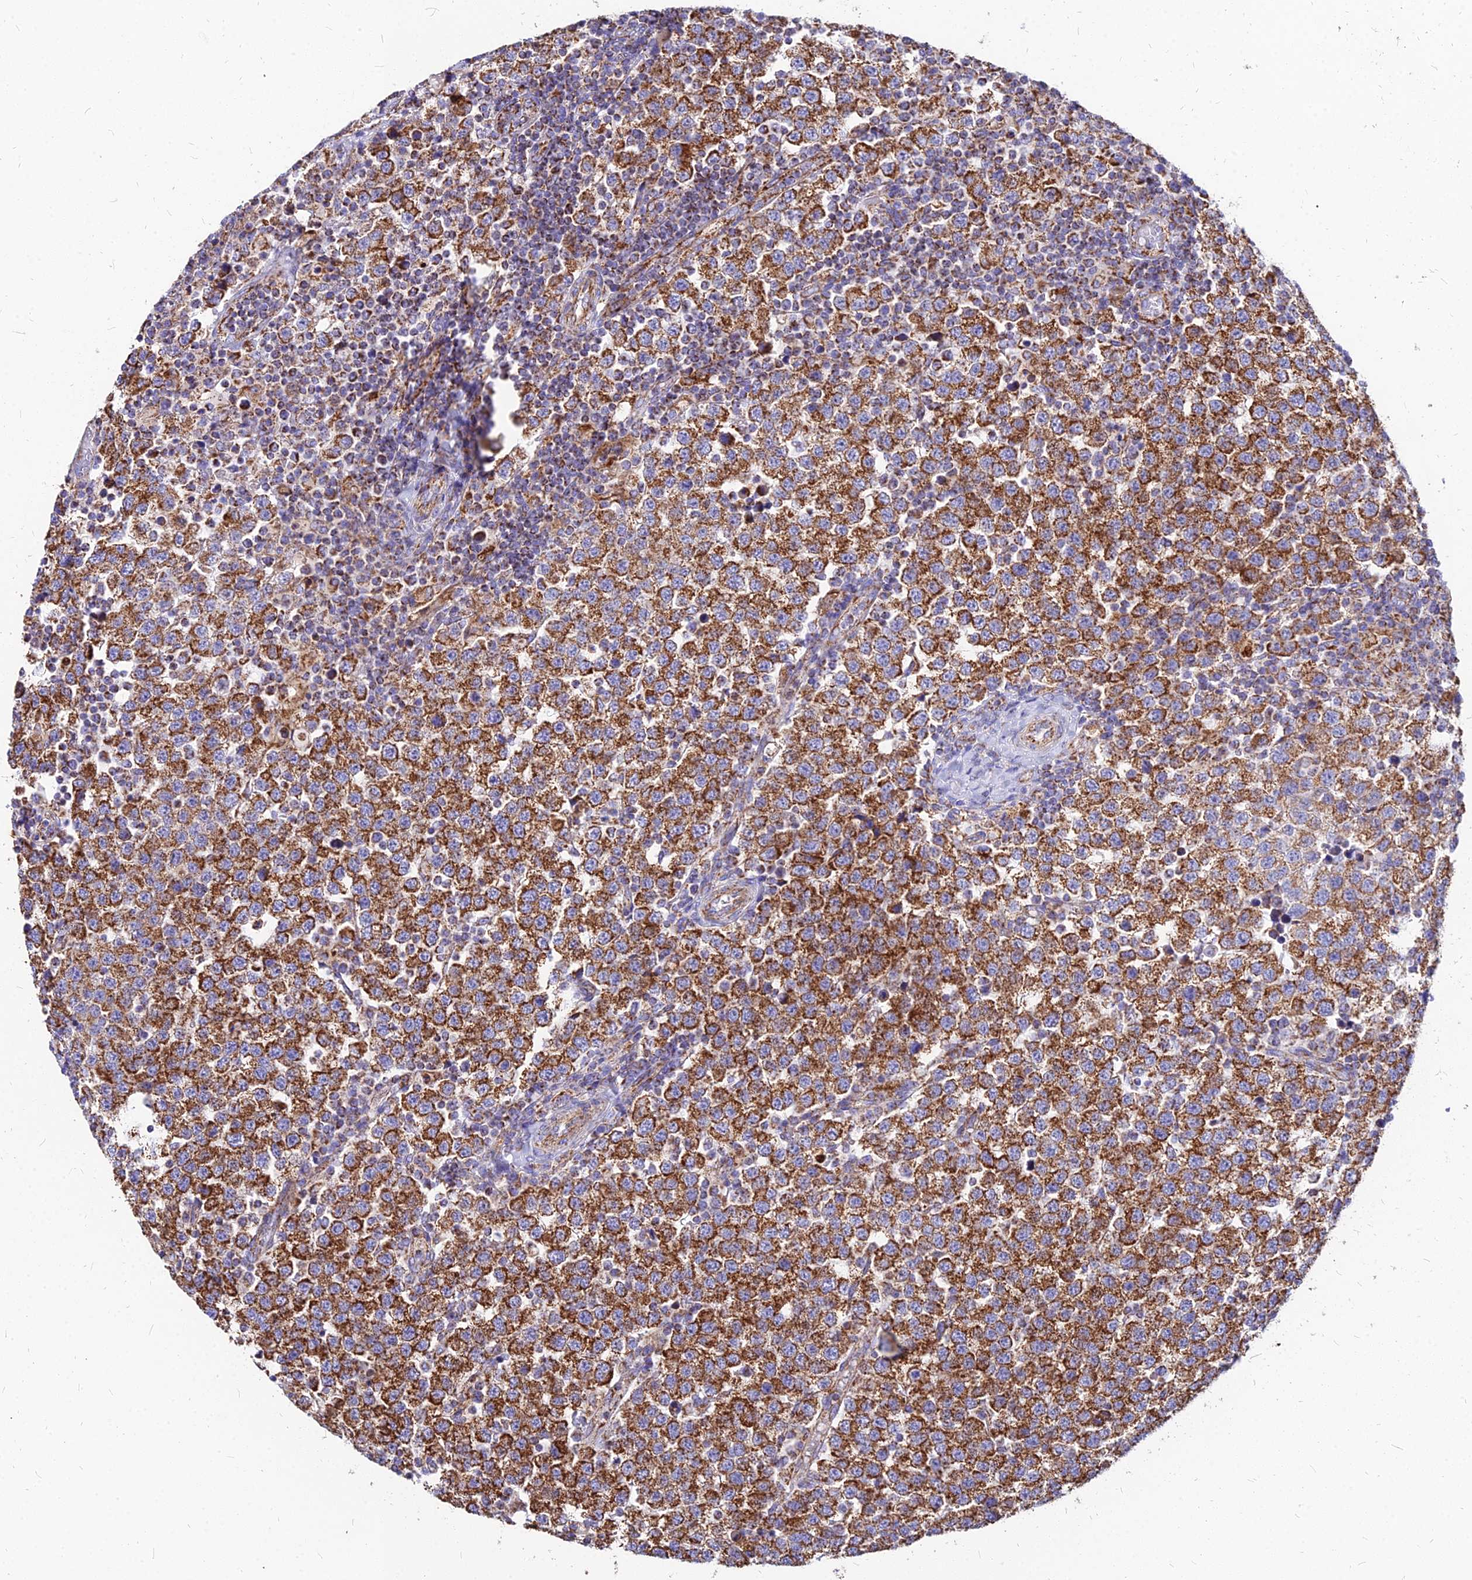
{"staining": {"intensity": "moderate", "quantity": ">75%", "location": "cytoplasmic/membranous"}, "tissue": "testis cancer", "cell_type": "Tumor cells", "image_type": "cancer", "snomed": [{"axis": "morphology", "description": "Seminoma, NOS"}, {"axis": "topography", "description": "Testis"}], "caption": "Testis seminoma stained for a protein exhibits moderate cytoplasmic/membranous positivity in tumor cells.", "gene": "DLD", "patient": {"sex": "male", "age": 34}}